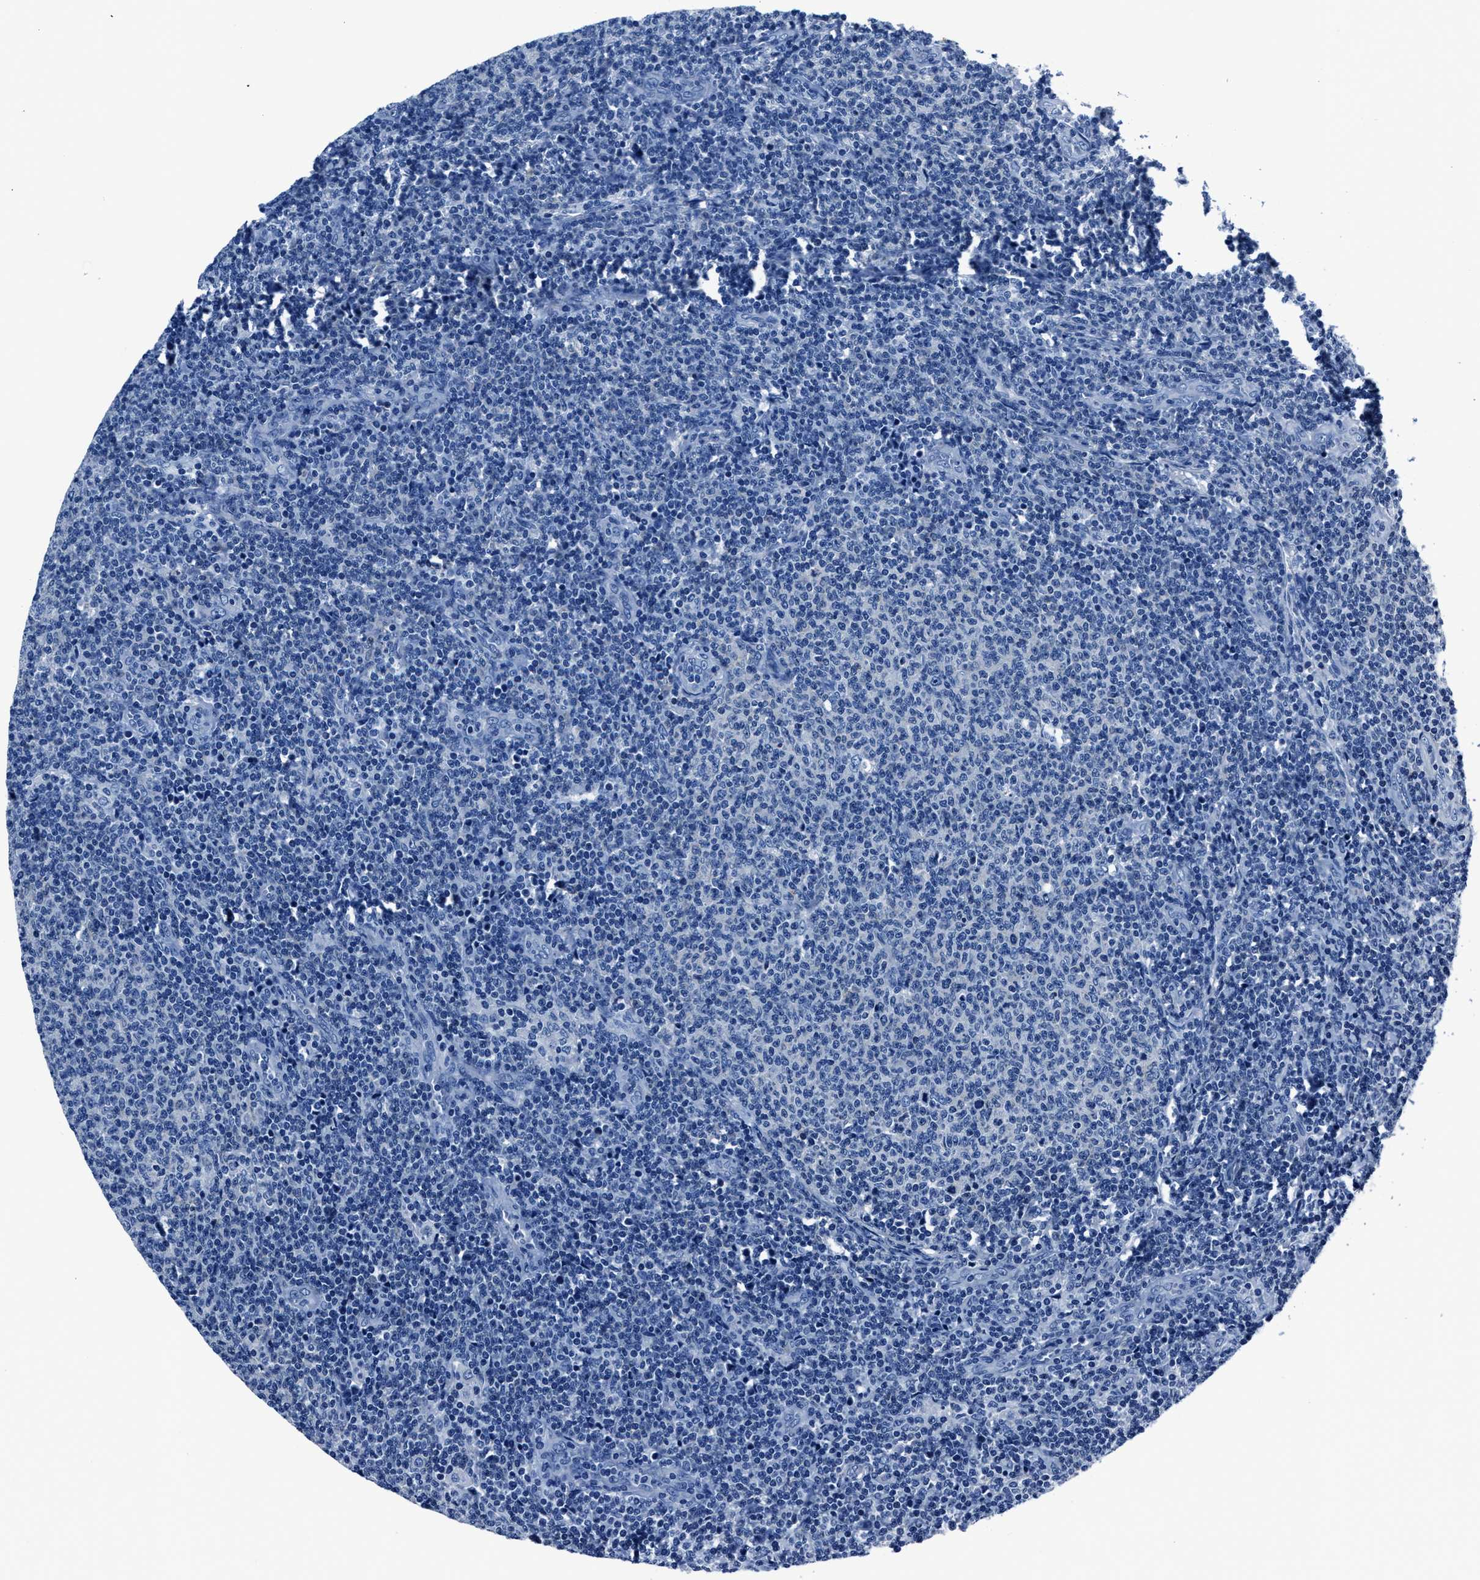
{"staining": {"intensity": "negative", "quantity": "none", "location": "none"}, "tissue": "lymphoma", "cell_type": "Tumor cells", "image_type": "cancer", "snomed": [{"axis": "morphology", "description": "Malignant lymphoma, non-Hodgkin's type, Low grade"}, {"axis": "topography", "description": "Lymph node"}], "caption": "Immunohistochemical staining of lymphoma reveals no significant staining in tumor cells.", "gene": "LMO7", "patient": {"sex": "male", "age": 66}}